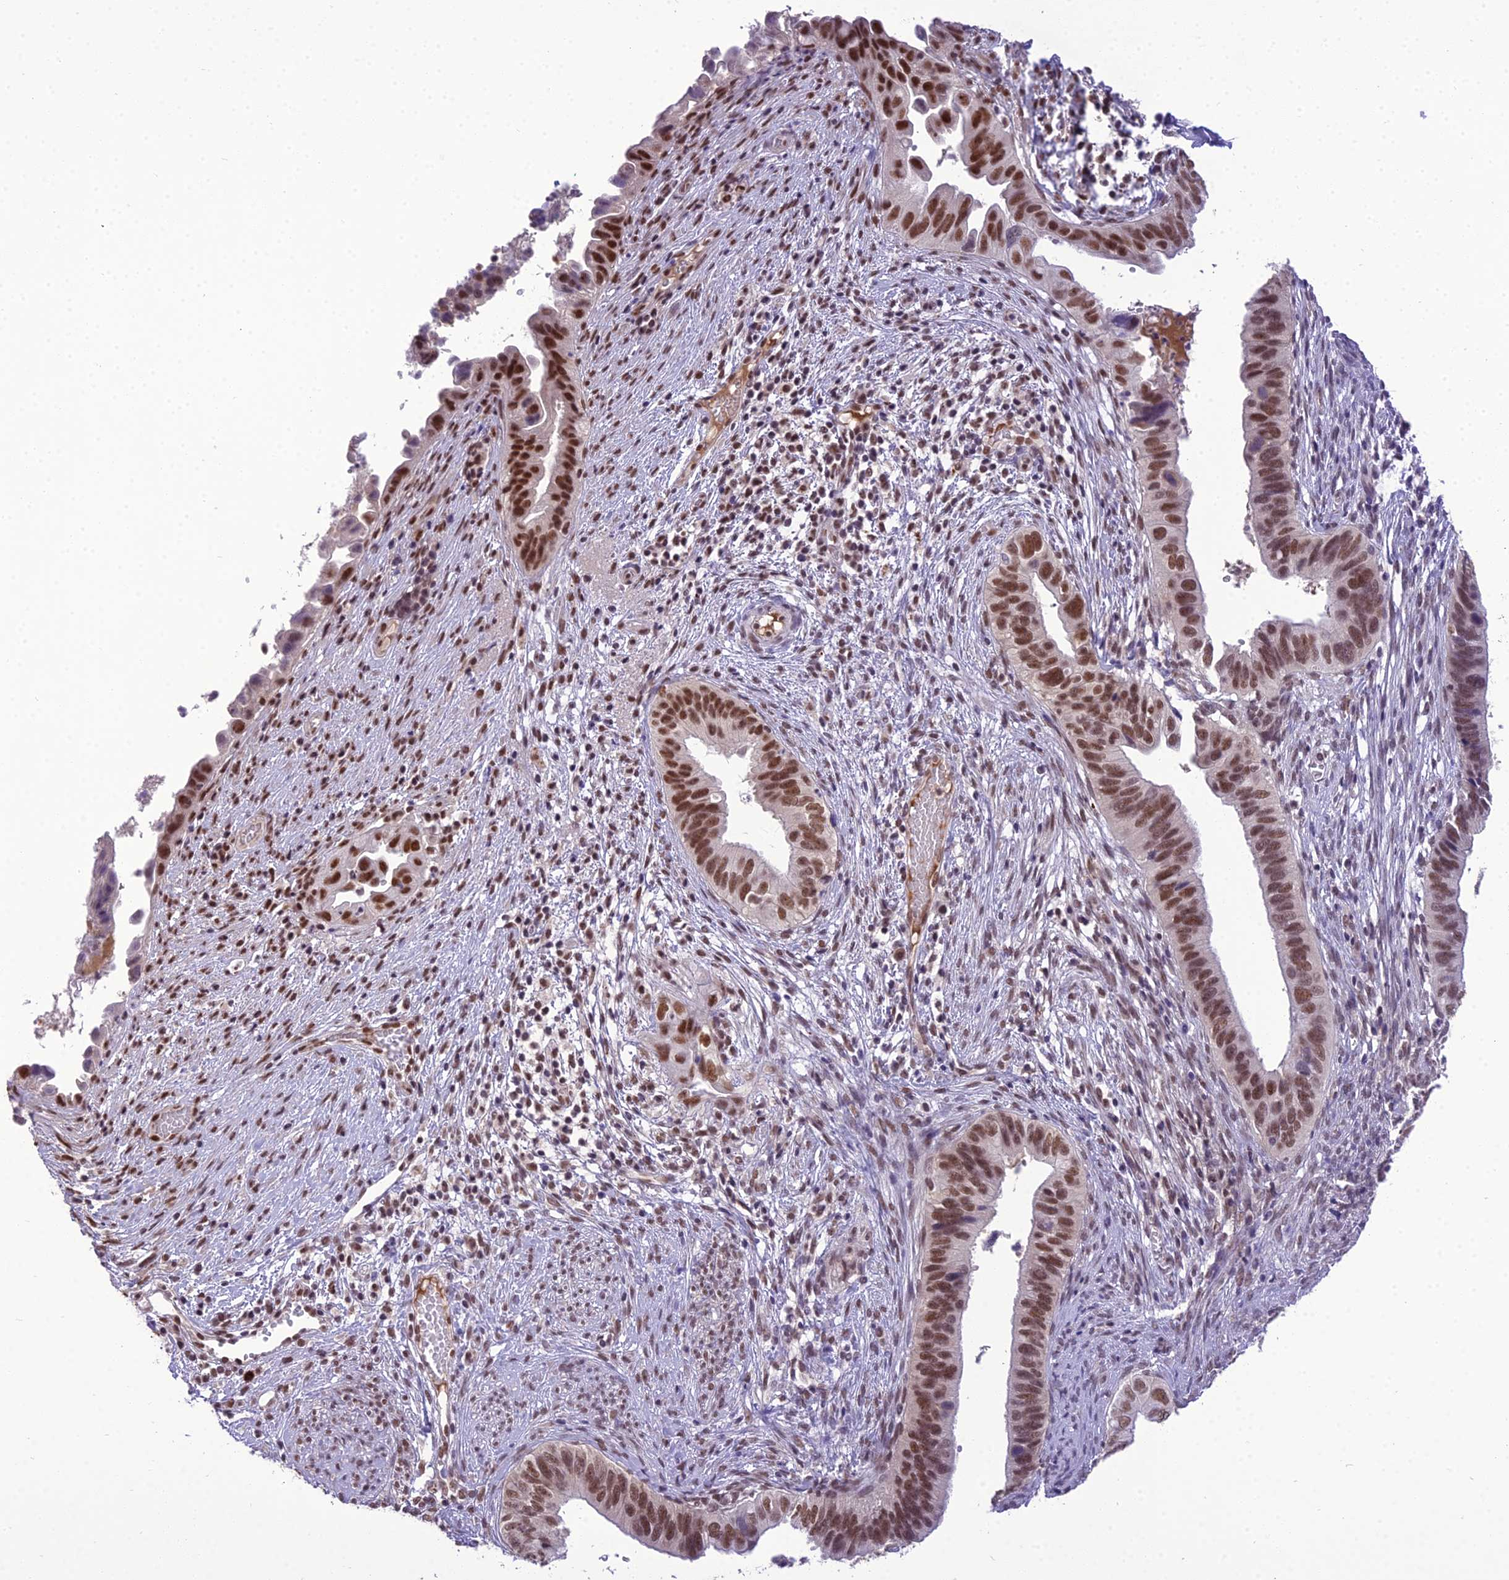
{"staining": {"intensity": "strong", "quantity": ">75%", "location": "nuclear"}, "tissue": "cervical cancer", "cell_type": "Tumor cells", "image_type": "cancer", "snomed": [{"axis": "morphology", "description": "Adenocarcinoma, NOS"}, {"axis": "topography", "description": "Cervix"}], "caption": "This is a micrograph of immunohistochemistry (IHC) staining of cervical cancer, which shows strong staining in the nuclear of tumor cells.", "gene": "SH3RF3", "patient": {"sex": "female", "age": 42}}